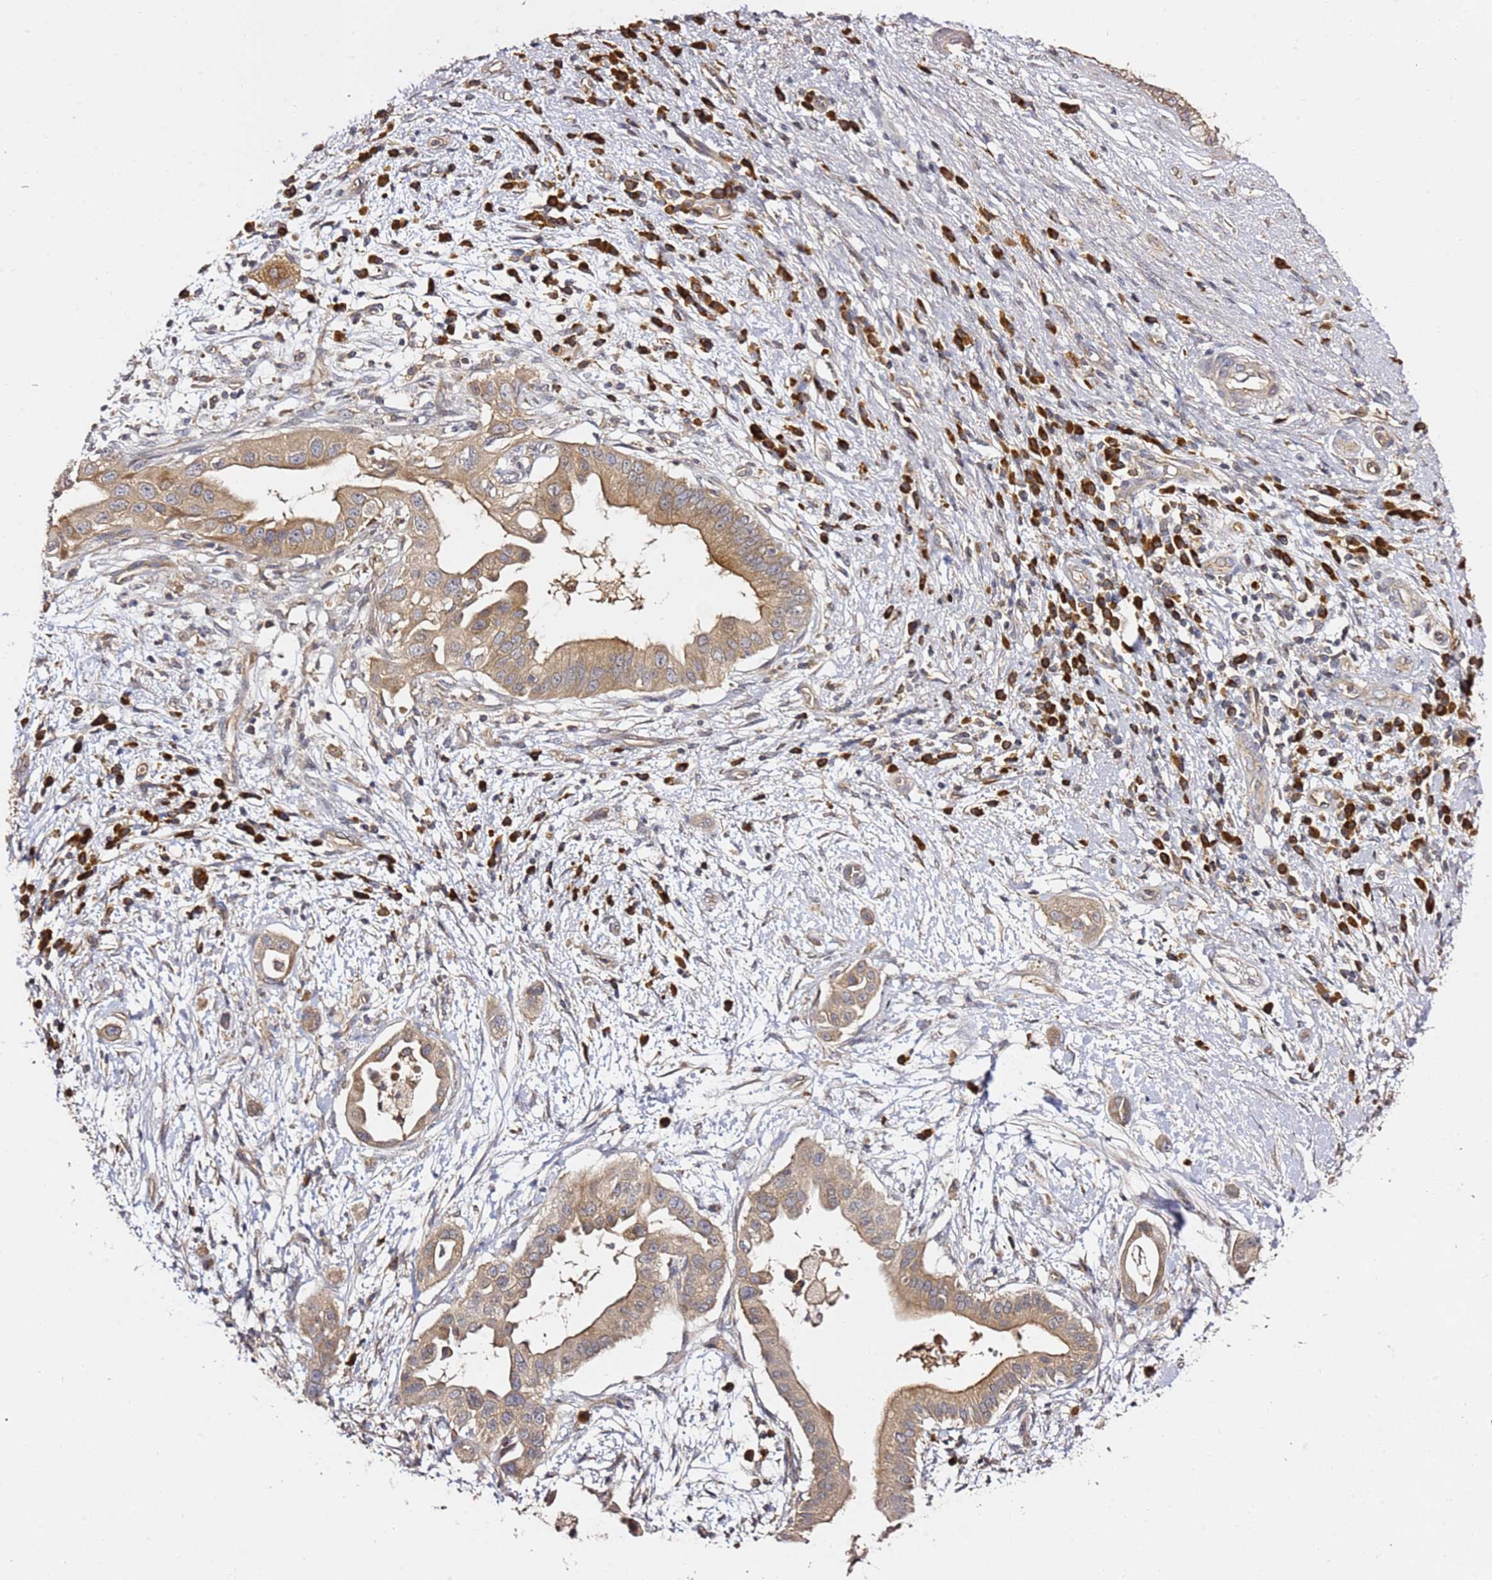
{"staining": {"intensity": "moderate", "quantity": ">75%", "location": "cytoplasmic/membranous"}, "tissue": "pancreatic cancer", "cell_type": "Tumor cells", "image_type": "cancer", "snomed": [{"axis": "morphology", "description": "Adenocarcinoma, NOS"}, {"axis": "topography", "description": "Pancreas"}], "caption": "Moderate cytoplasmic/membranous protein staining is seen in about >75% of tumor cells in pancreatic cancer (adenocarcinoma).", "gene": "OSBPL2", "patient": {"sex": "male", "age": 68}}